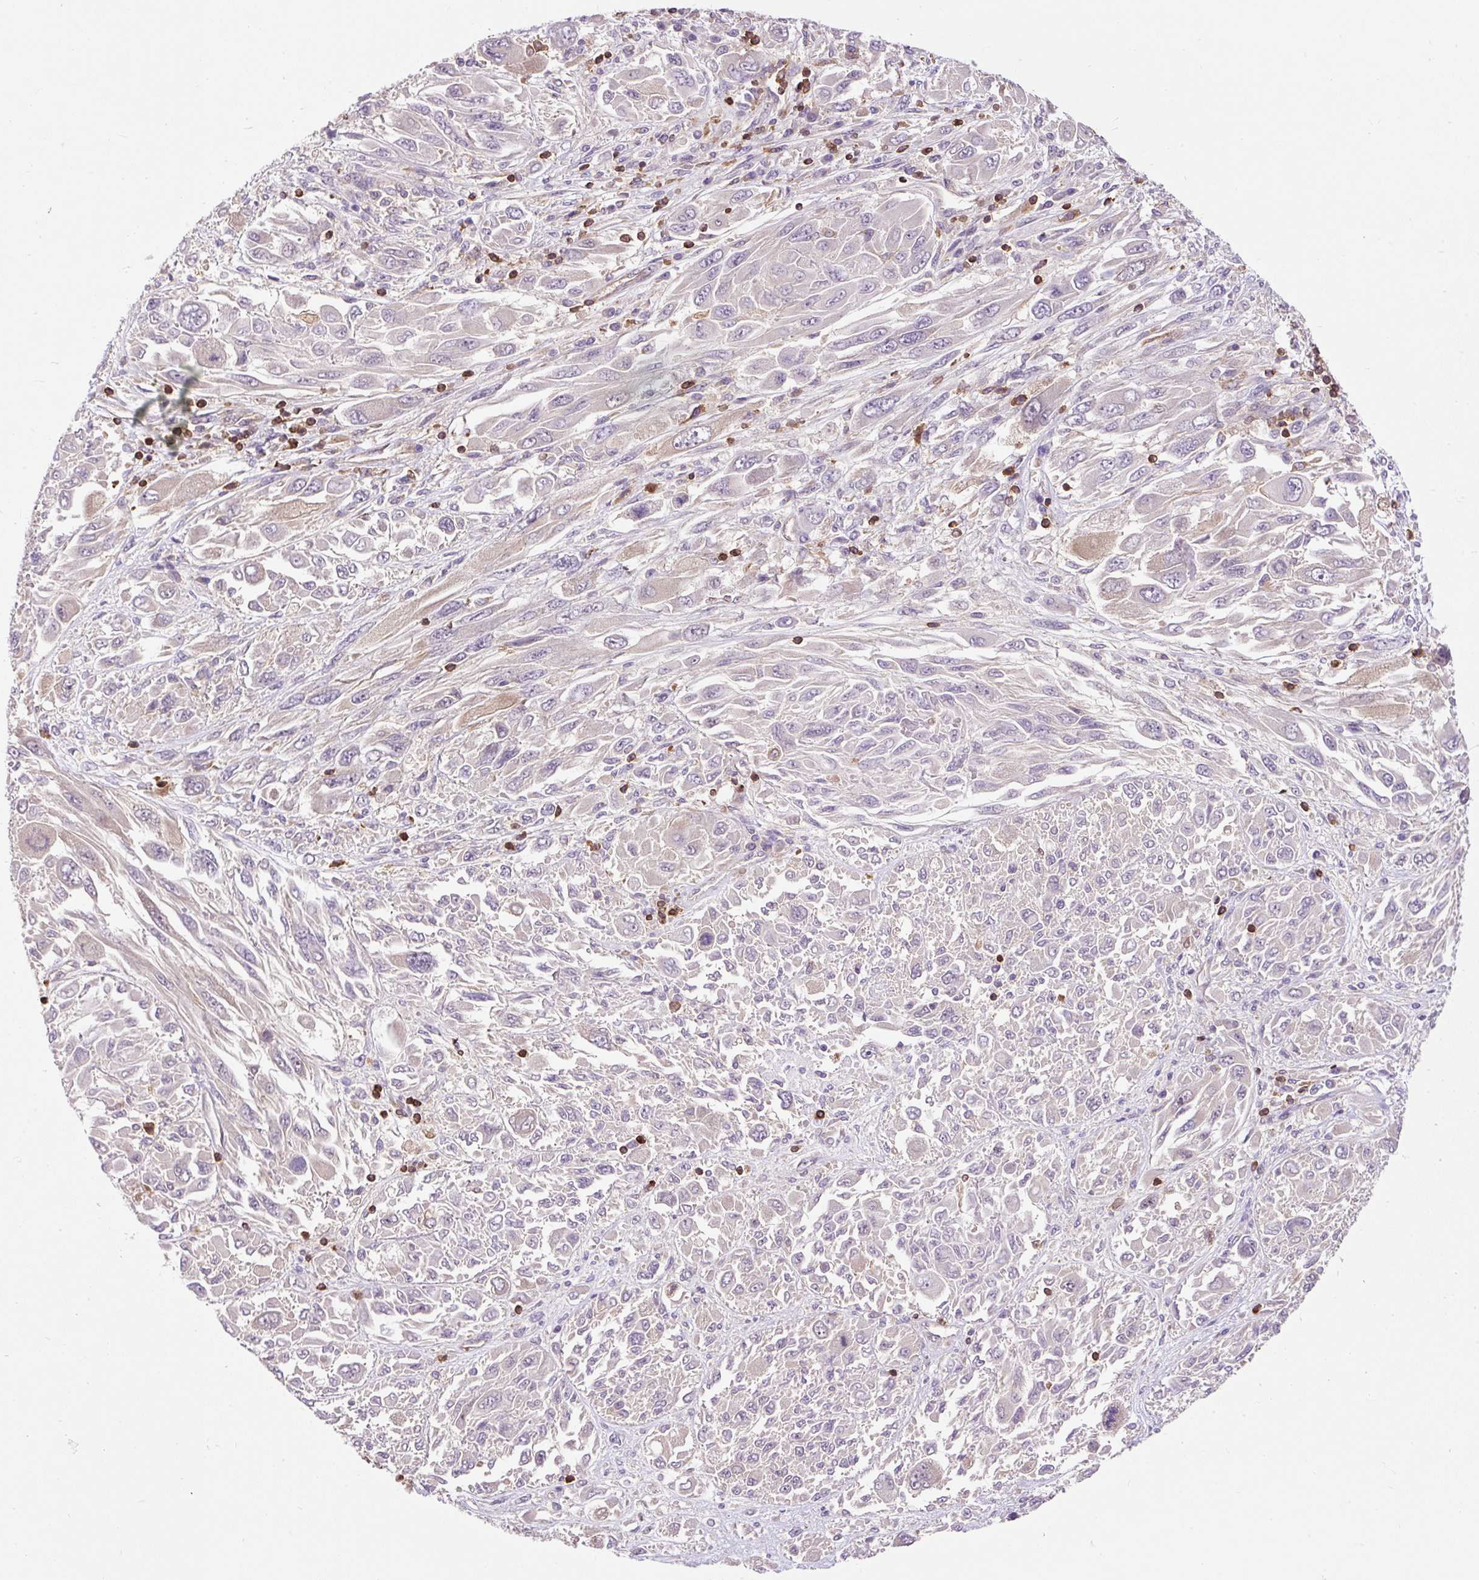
{"staining": {"intensity": "negative", "quantity": "none", "location": "none"}, "tissue": "melanoma", "cell_type": "Tumor cells", "image_type": "cancer", "snomed": [{"axis": "morphology", "description": "Malignant melanoma, NOS"}, {"axis": "topography", "description": "Skin"}], "caption": "Tumor cells show no significant positivity in melanoma.", "gene": "CISD3", "patient": {"sex": "female", "age": 91}}